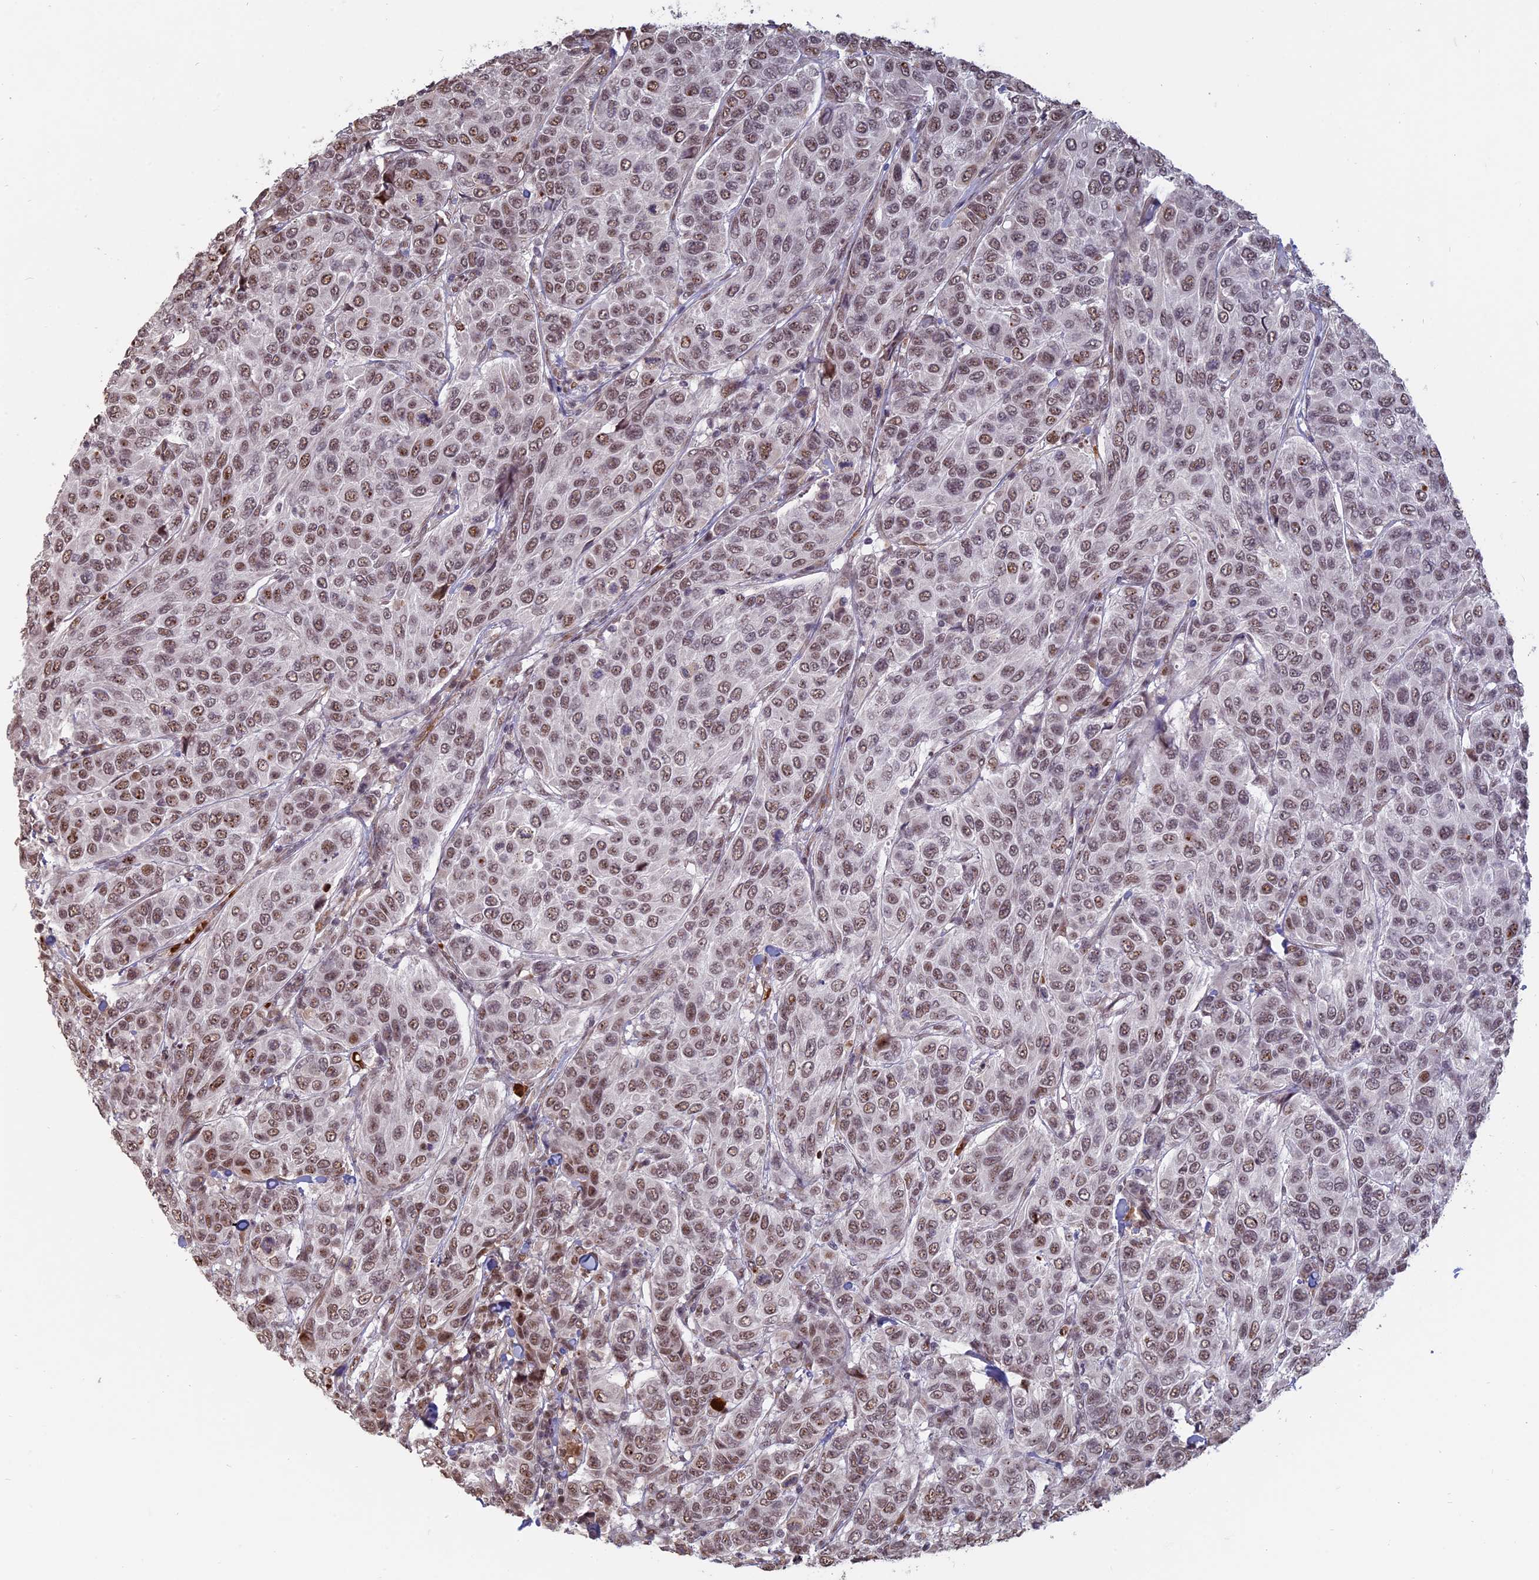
{"staining": {"intensity": "moderate", "quantity": ">75%", "location": "nuclear"}, "tissue": "breast cancer", "cell_type": "Tumor cells", "image_type": "cancer", "snomed": [{"axis": "morphology", "description": "Duct carcinoma"}, {"axis": "topography", "description": "Breast"}], "caption": "Breast infiltrating ductal carcinoma was stained to show a protein in brown. There is medium levels of moderate nuclear positivity in about >75% of tumor cells.", "gene": "MFAP1", "patient": {"sex": "female", "age": 55}}